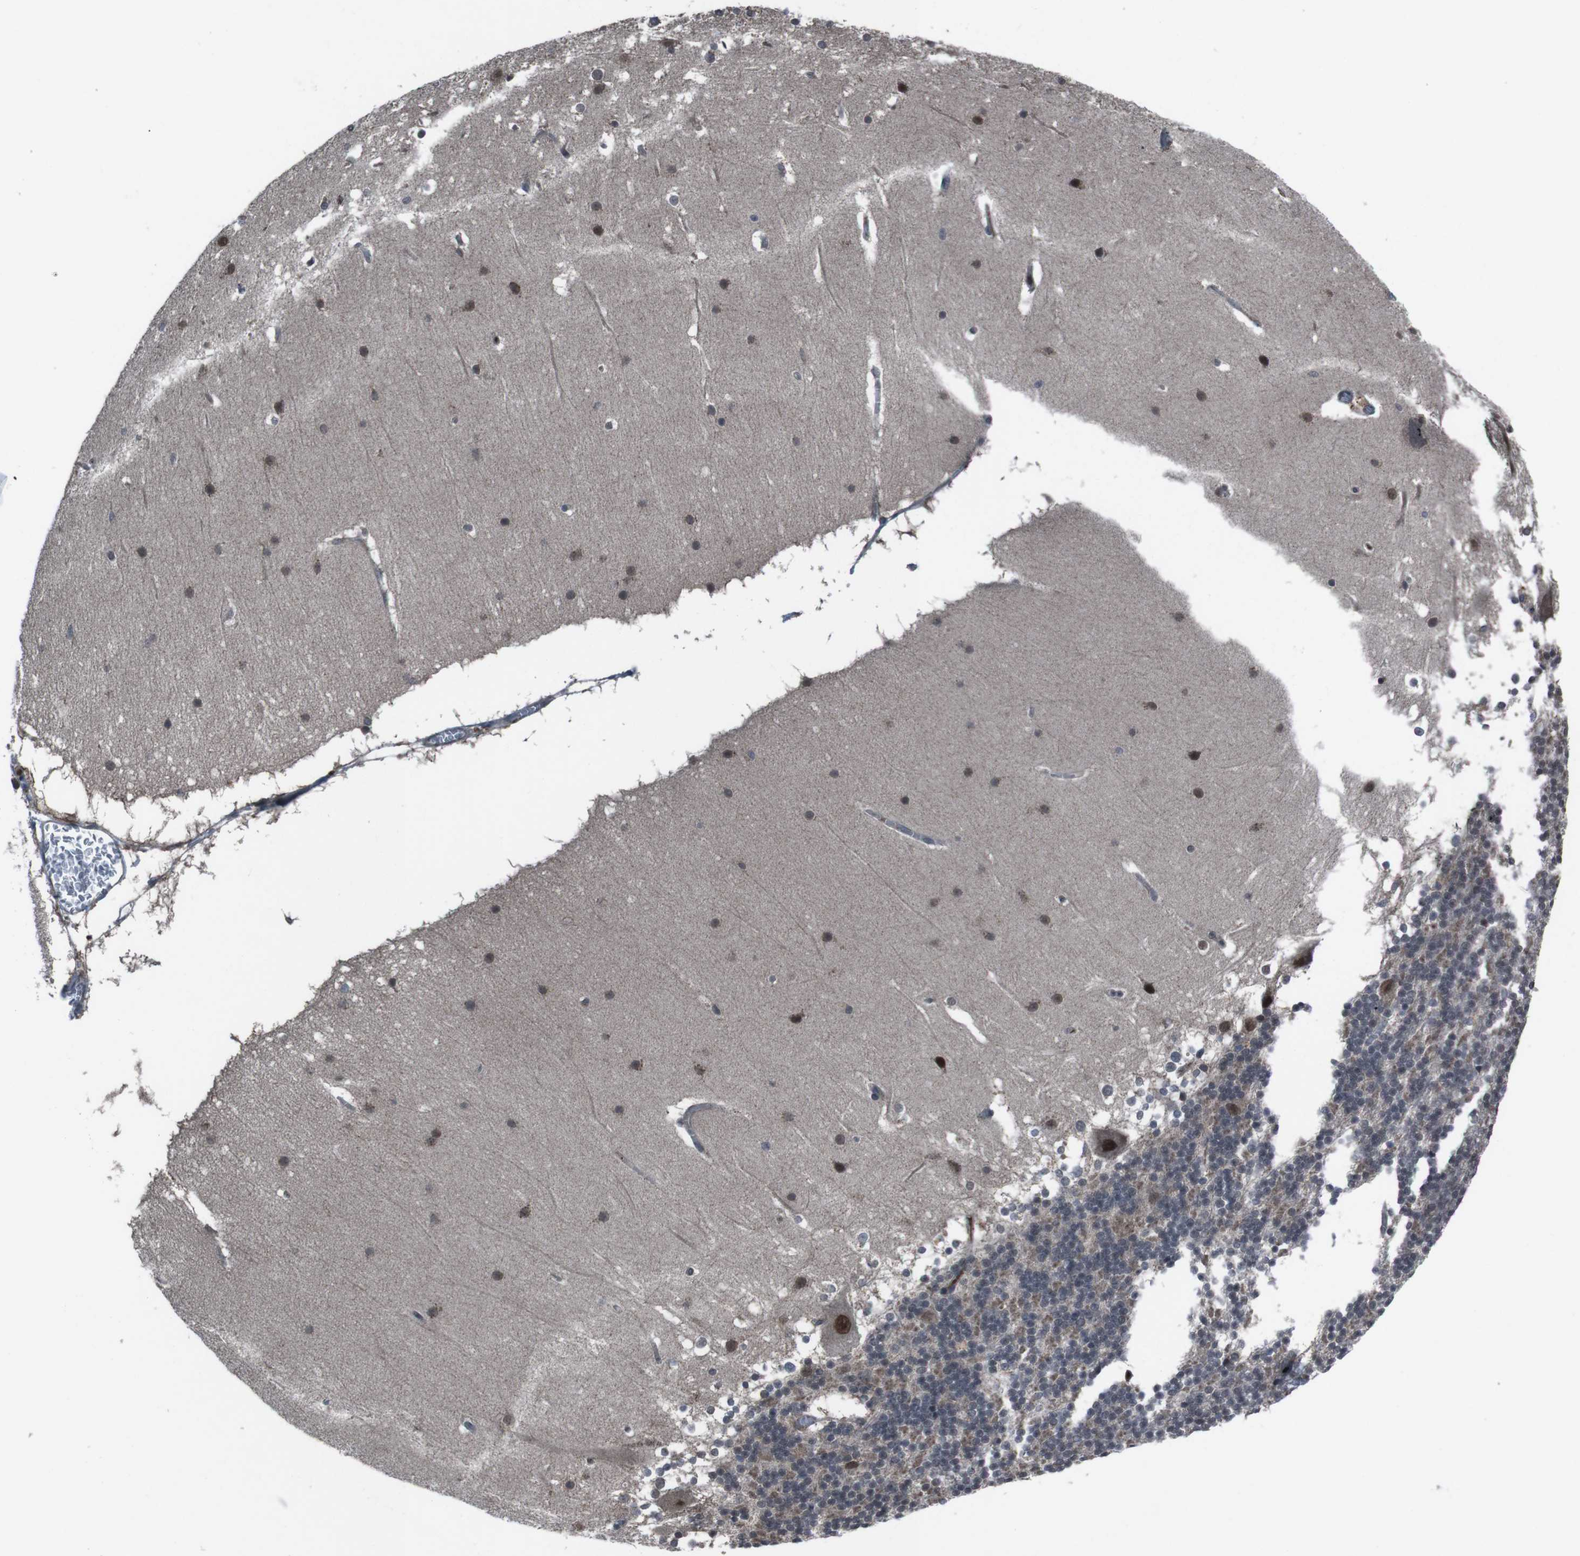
{"staining": {"intensity": "weak", "quantity": "25%-75%", "location": "cytoplasmic/membranous,nuclear"}, "tissue": "cerebellum", "cell_type": "Cells in granular layer", "image_type": "normal", "snomed": [{"axis": "morphology", "description": "Normal tissue, NOS"}, {"axis": "topography", "description": "Cerebellum"}], "caption": "Cells in granular layer demonstrate low levels of weak cytoplasmic/membranous,nuclear expression in approximately 25%-75% of cells in unremarkable cerebellum. The protein is shown in brown color, while the nuclei are stained blue.", "gene": "SS18L1", "patient": {"sex": "female", "age": 19}}